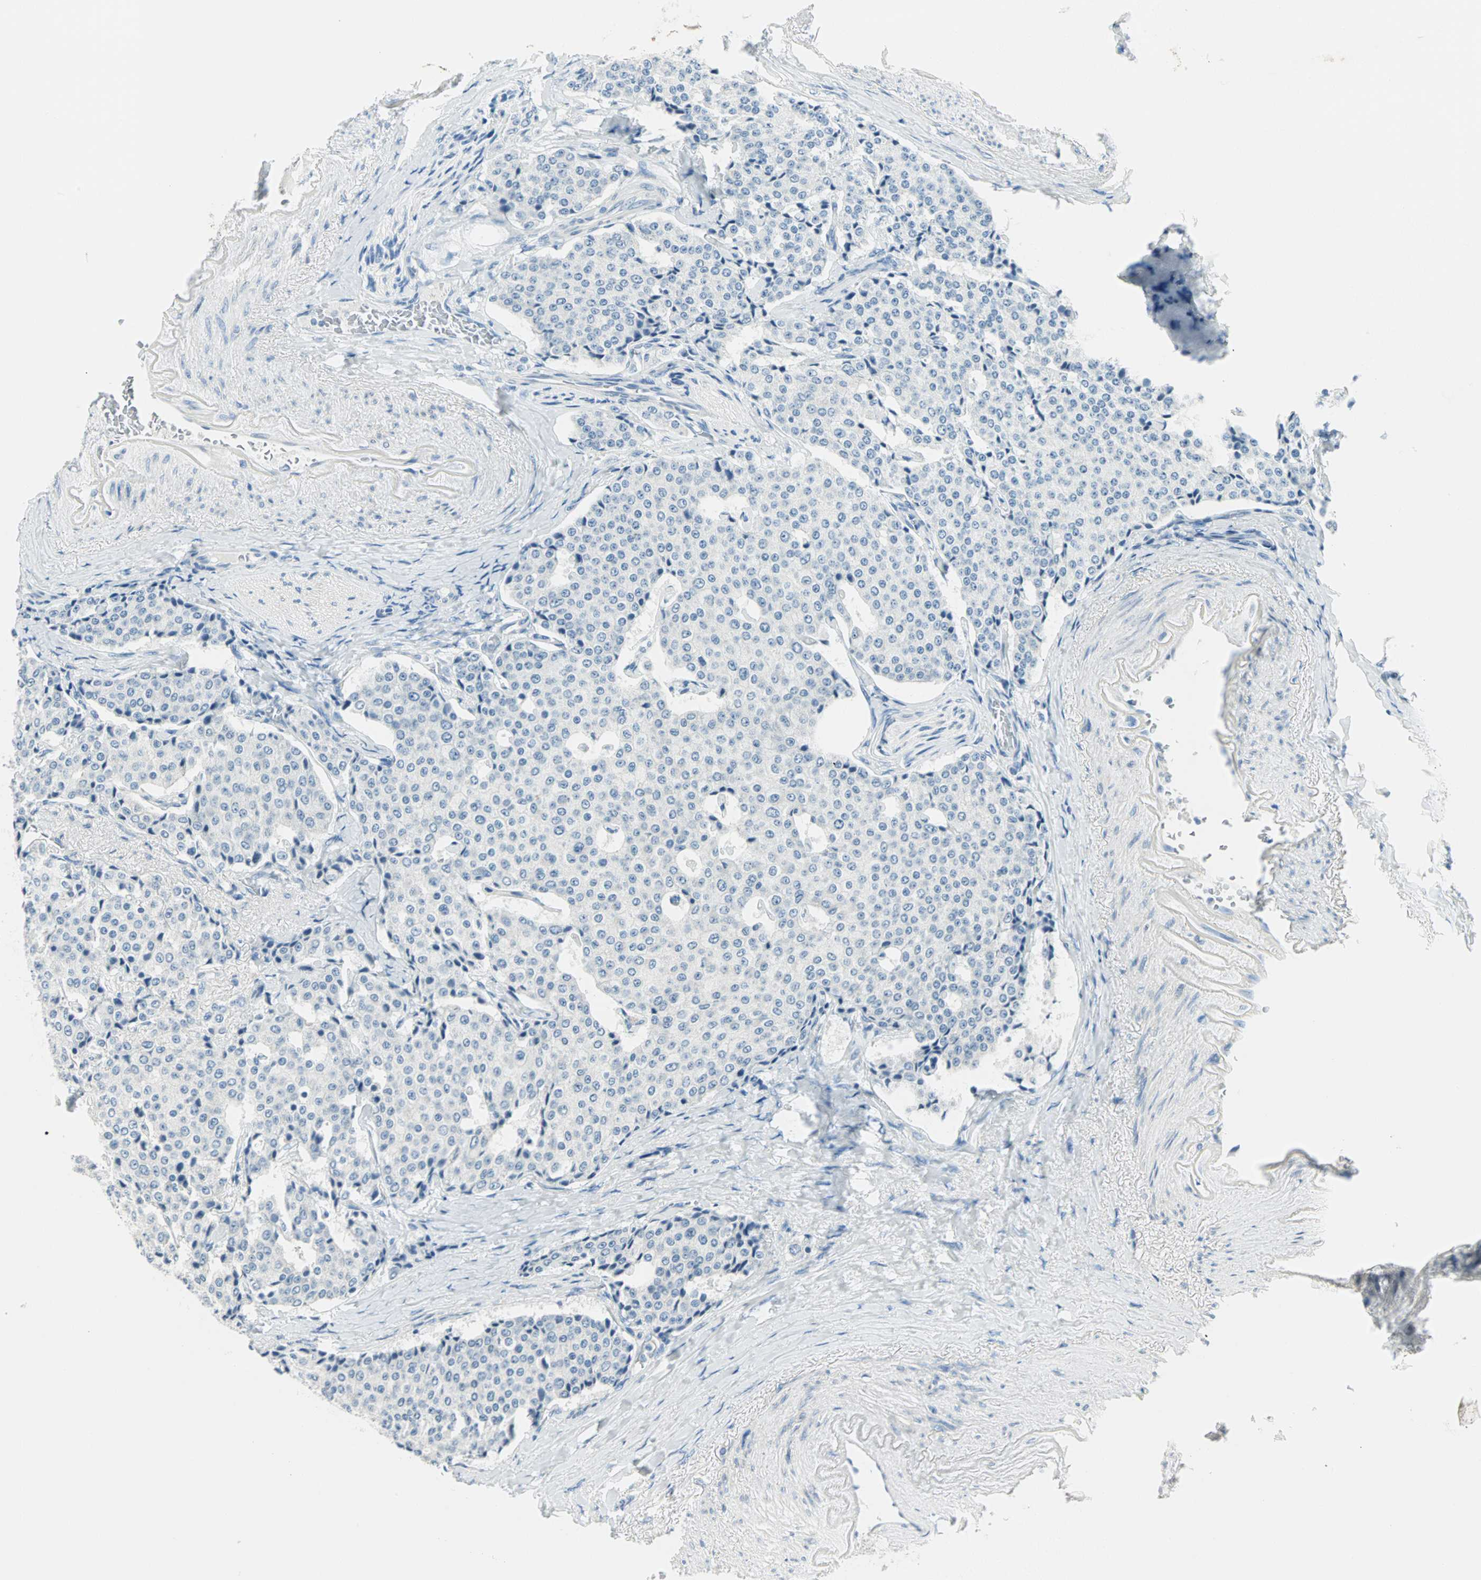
{"staining": {"intensity": "negative", "quantity": "none", "location": "none"}, "tissue": "carcinoid", "cell_type": "Tumor cells", "image_type": "cancer", "snomed": [{"axis": "morphology", "description": "Carcinoid, malignant, NOS"}, {"axis": "topography", "description": "Colon"}], "caption": "A high-resolution photomicrograph shows immunohistochemistry (IHC) staining of carcinoid, which displays no significant expression in tumor cells.", "gene": "SULT1C2", "patient": {"sex": "female", "age": 61}}